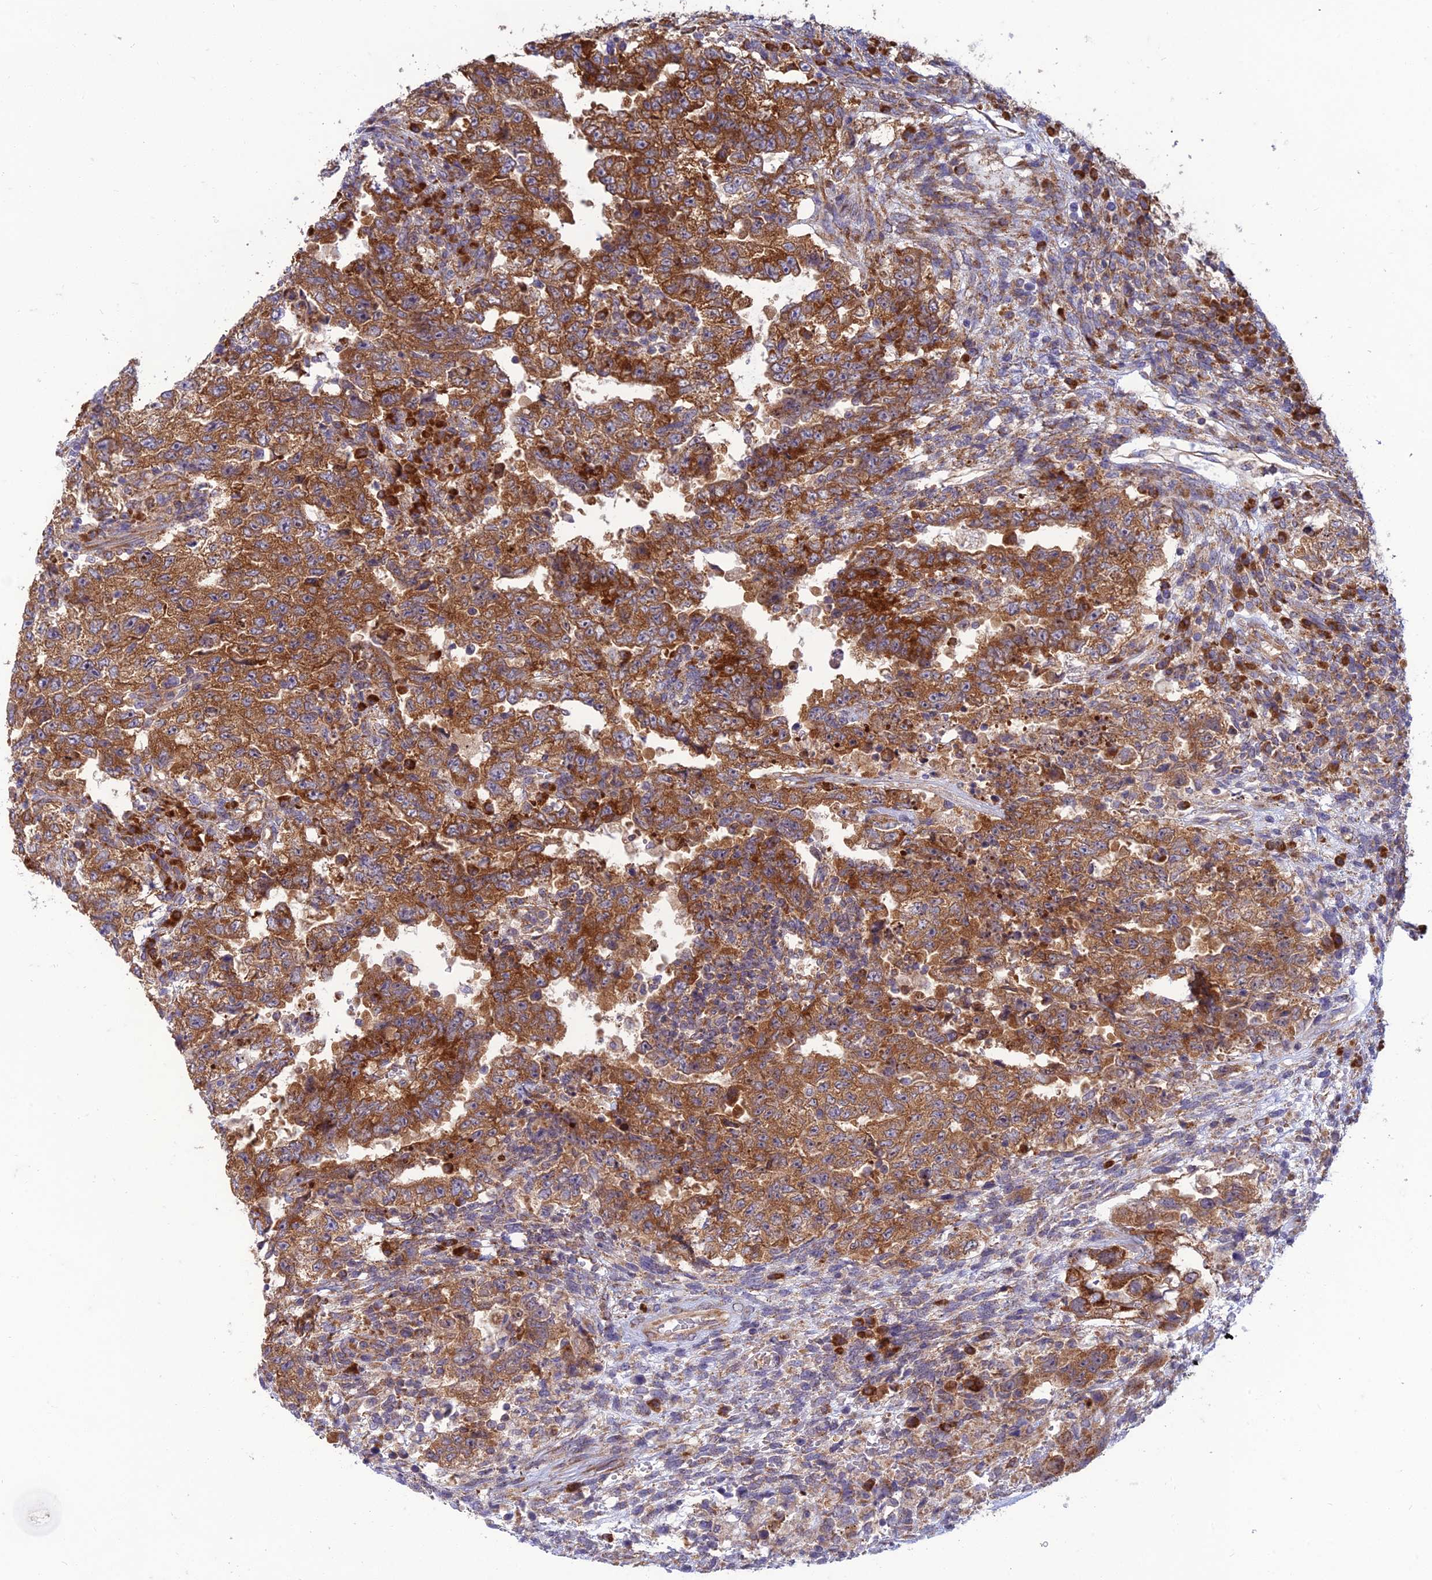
{"staining": {"intensity": "moderate", "quantity": ">75%", "location": "cytoplasmic/membranous"}, "tissue": "testis cancer", "cell_type": "Tumor cells", "image_type": "cancer", "snomed": [{"axis": "morphology", "description": "Carcinoma, Embryonal, NOS"}, {"axis": "topography", "description": "Testis"}], "caption": "A brown stain labels moderate cytoplasmic/membranous expression of a protein in human testis embryonal carcinoma tumor cells. The staining was performed using DAB to visualize the protein expression in brown, while the nuclei were stained in blue with hematoxylin (Magnification: 20x).", "gene": "RPL17-C18orf32", "patient": {"sex": "male", "age": 26}}